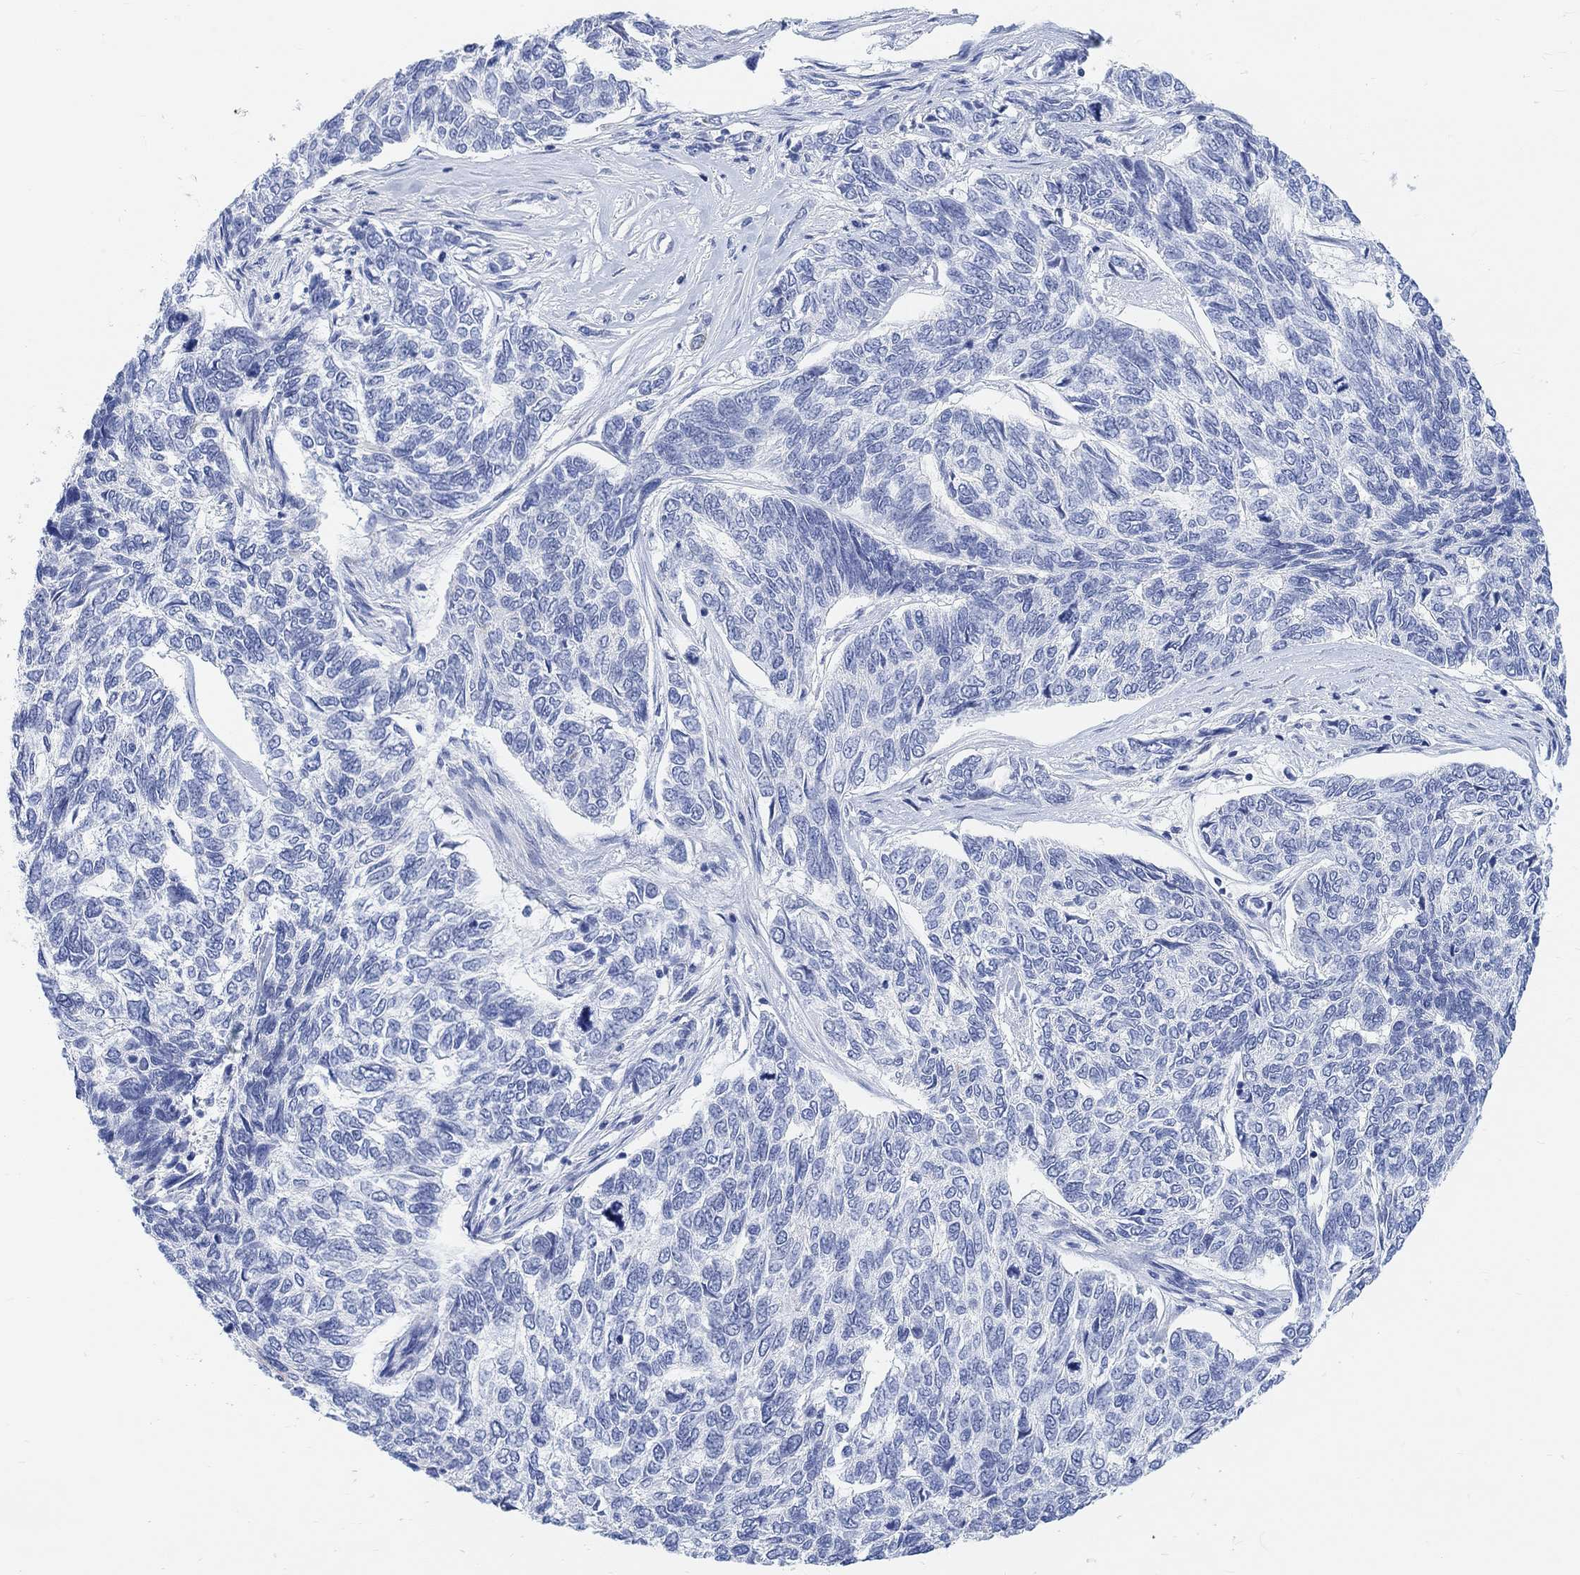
{"staining": {"intensity": "negative", "quantity": "none", "location": "none"}, "tissue": "skin cancer", "cell_type": "Tumor cells", "image_type": "cancer", "snomed": [{"axis": "morphology", "description": "Basal cell carcinoma"}, {"axis": "topography", "description": "Skin"}], "caption": "Immunohistochemistry image of neoplastic tissue: basal cell carcinoma (skin) stained with DAB (3,3'-diaminobenzidine) shows no significant protein staining in tumor cells.", "gene": "ENO4", "patient": {"sex": "female", "age": 65}}